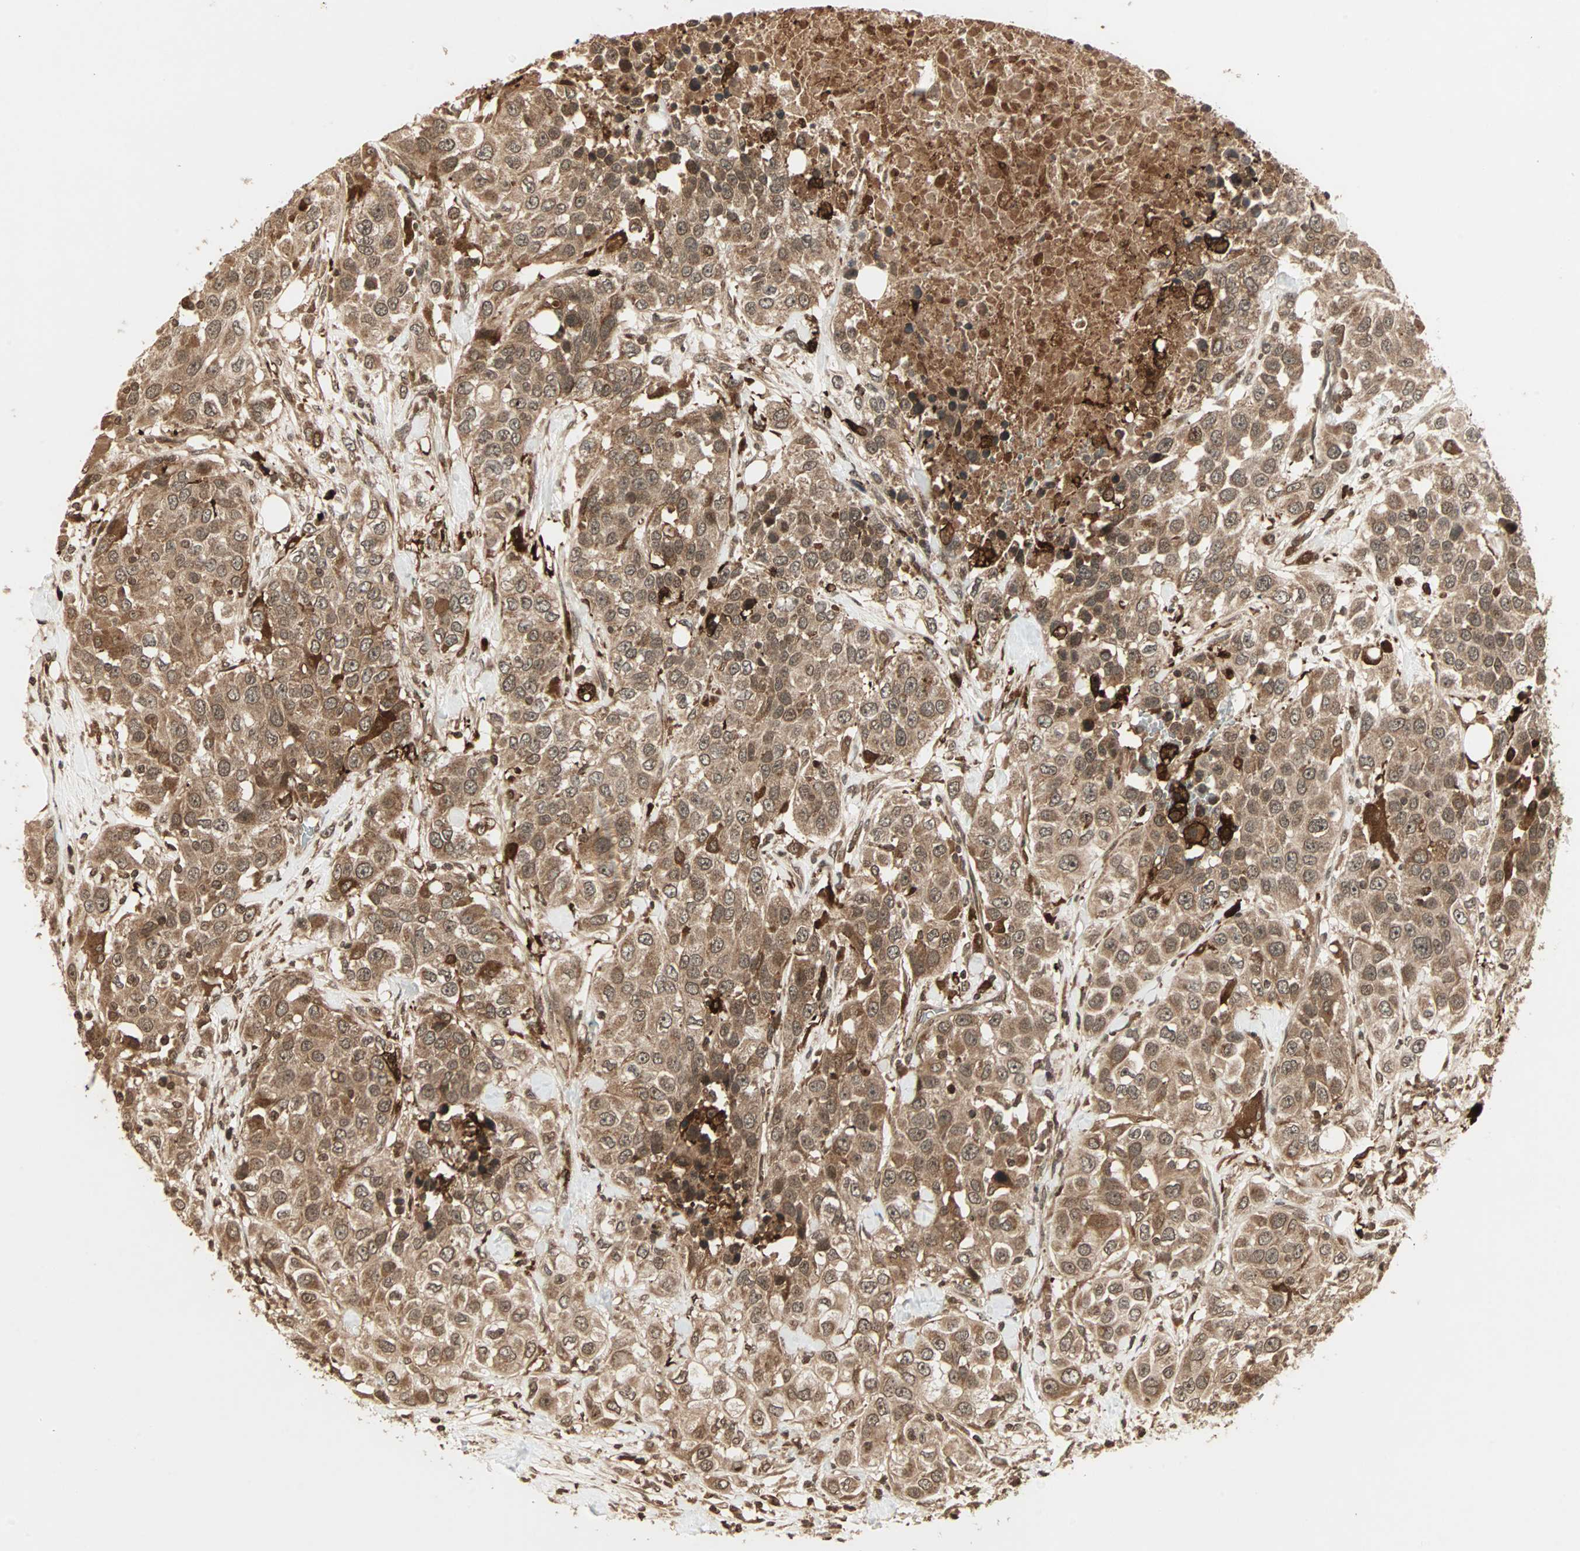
{"staining": {"intensity": "moderate", "quantity": ">75%", "location": "cytoplasmic/membranous"}, "tissue": "urothelial cancer", "cell_type": "Tumor cells", "image_type": "cancer", "snomed": [{"axis": "morphology", "description": "Urothelial carcinoma, High grade"}, {"axis": "topography", "description": "Urinary bladder"}], "caption": "A medium amount of moderate cytoplasmic/membranous staining is present in about >75% of tumor cells in high-grade urothelial carcinoma tissue.", "gene": "RFFL", "patient": {"sex": "female", "age": 80}}